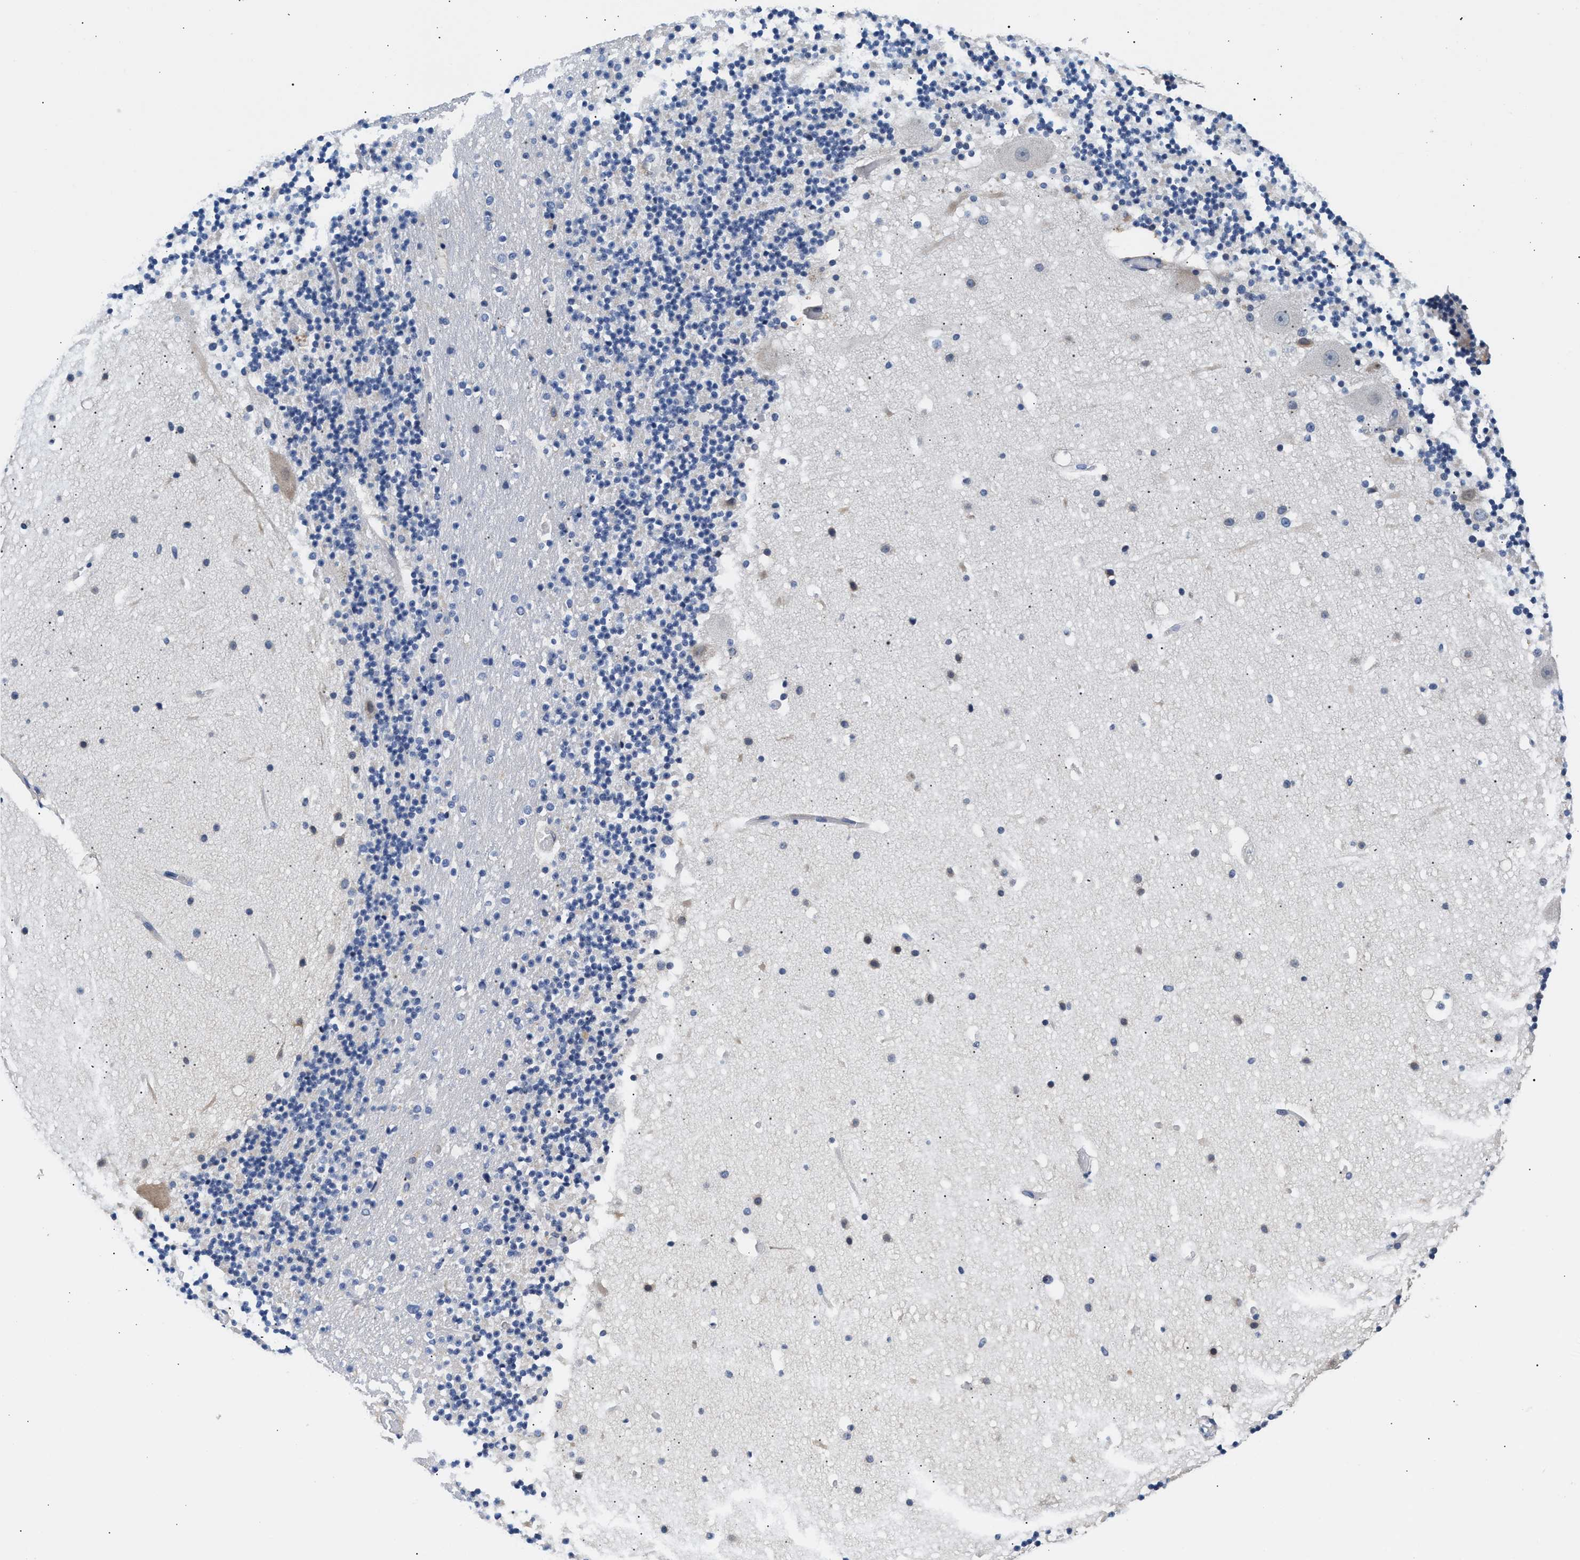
{"staining": {"intensity": "negative", "quantity": "none", "location": "none"}, "tissue": "cerebellum", "cell_type": "Cells in granular layer", "image_type": "normal", "snomed": [{"axis": "morphology", "description": "Normal tissue, NOS"}, {"axis": "topography", "description": "Cerebellum"}], "caption": "Immunohistochemistry photomicrograph of benign cerebellum stained for a protein (brown), which shows no positivity in cells in granular layer.", "gene": "ACTL7B", "patient": {"sex": "male", "age": 57}}